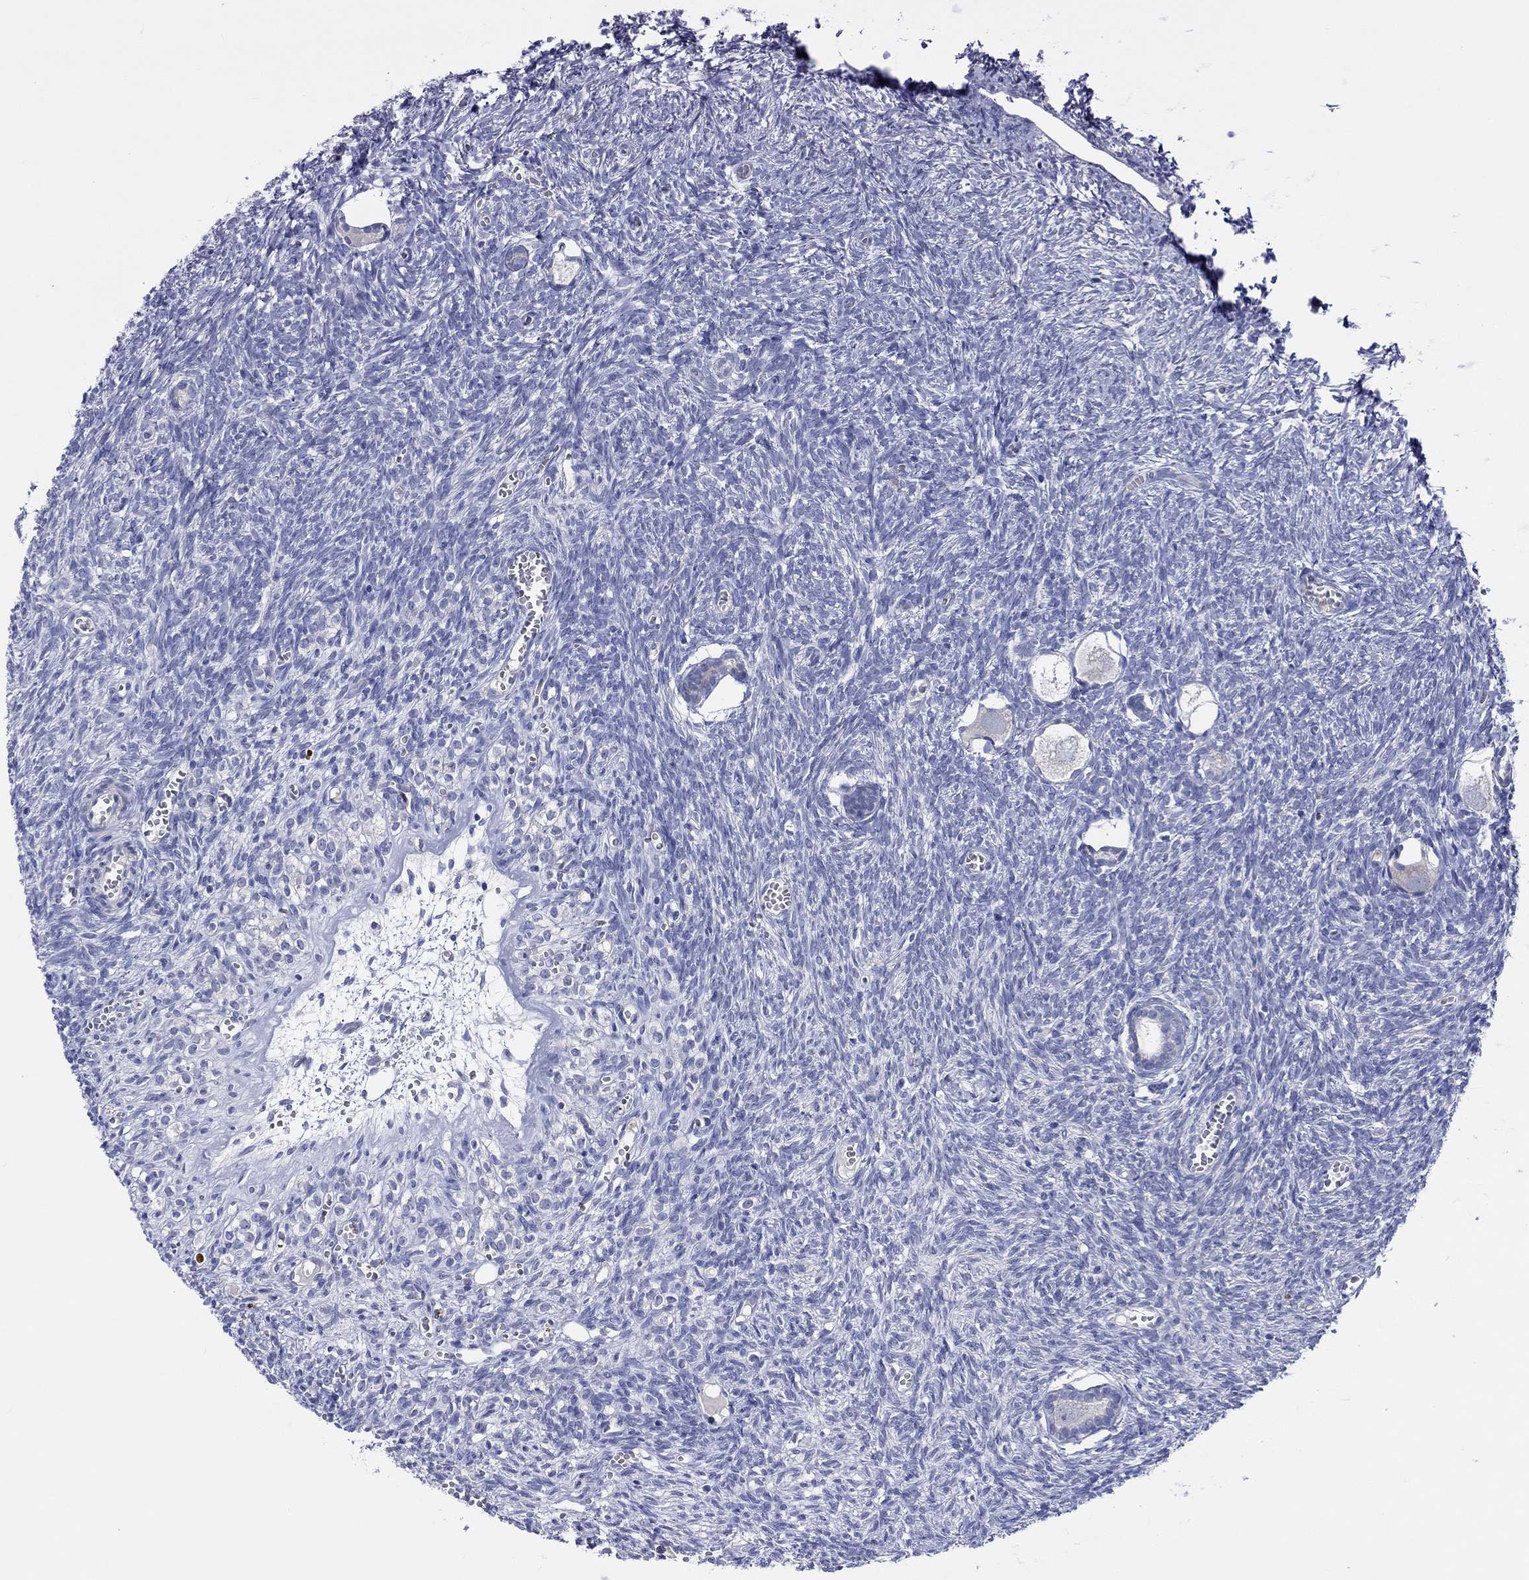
{"staining": {"intensity": "negative", "quantity": "none", "location": "none"}, "tissue": "ovary", "cell_type": "Follicle cells", "image_type": "normal", "snomed": [{"axis": "morphology", "description": "Normal tissue, NOS"}, {"axis": "topography", "description": "Ovary"}], "caption": "Follicle cells are negative for brown protein staining in normal ovary. (DAB (3,3'-diaminobenzidine) immunohistochemistry (IHC) visualized using brightfield microscopy, high magnification).", "gene": "ABCG4", "patient": {"sex": "female", "age": 43}}